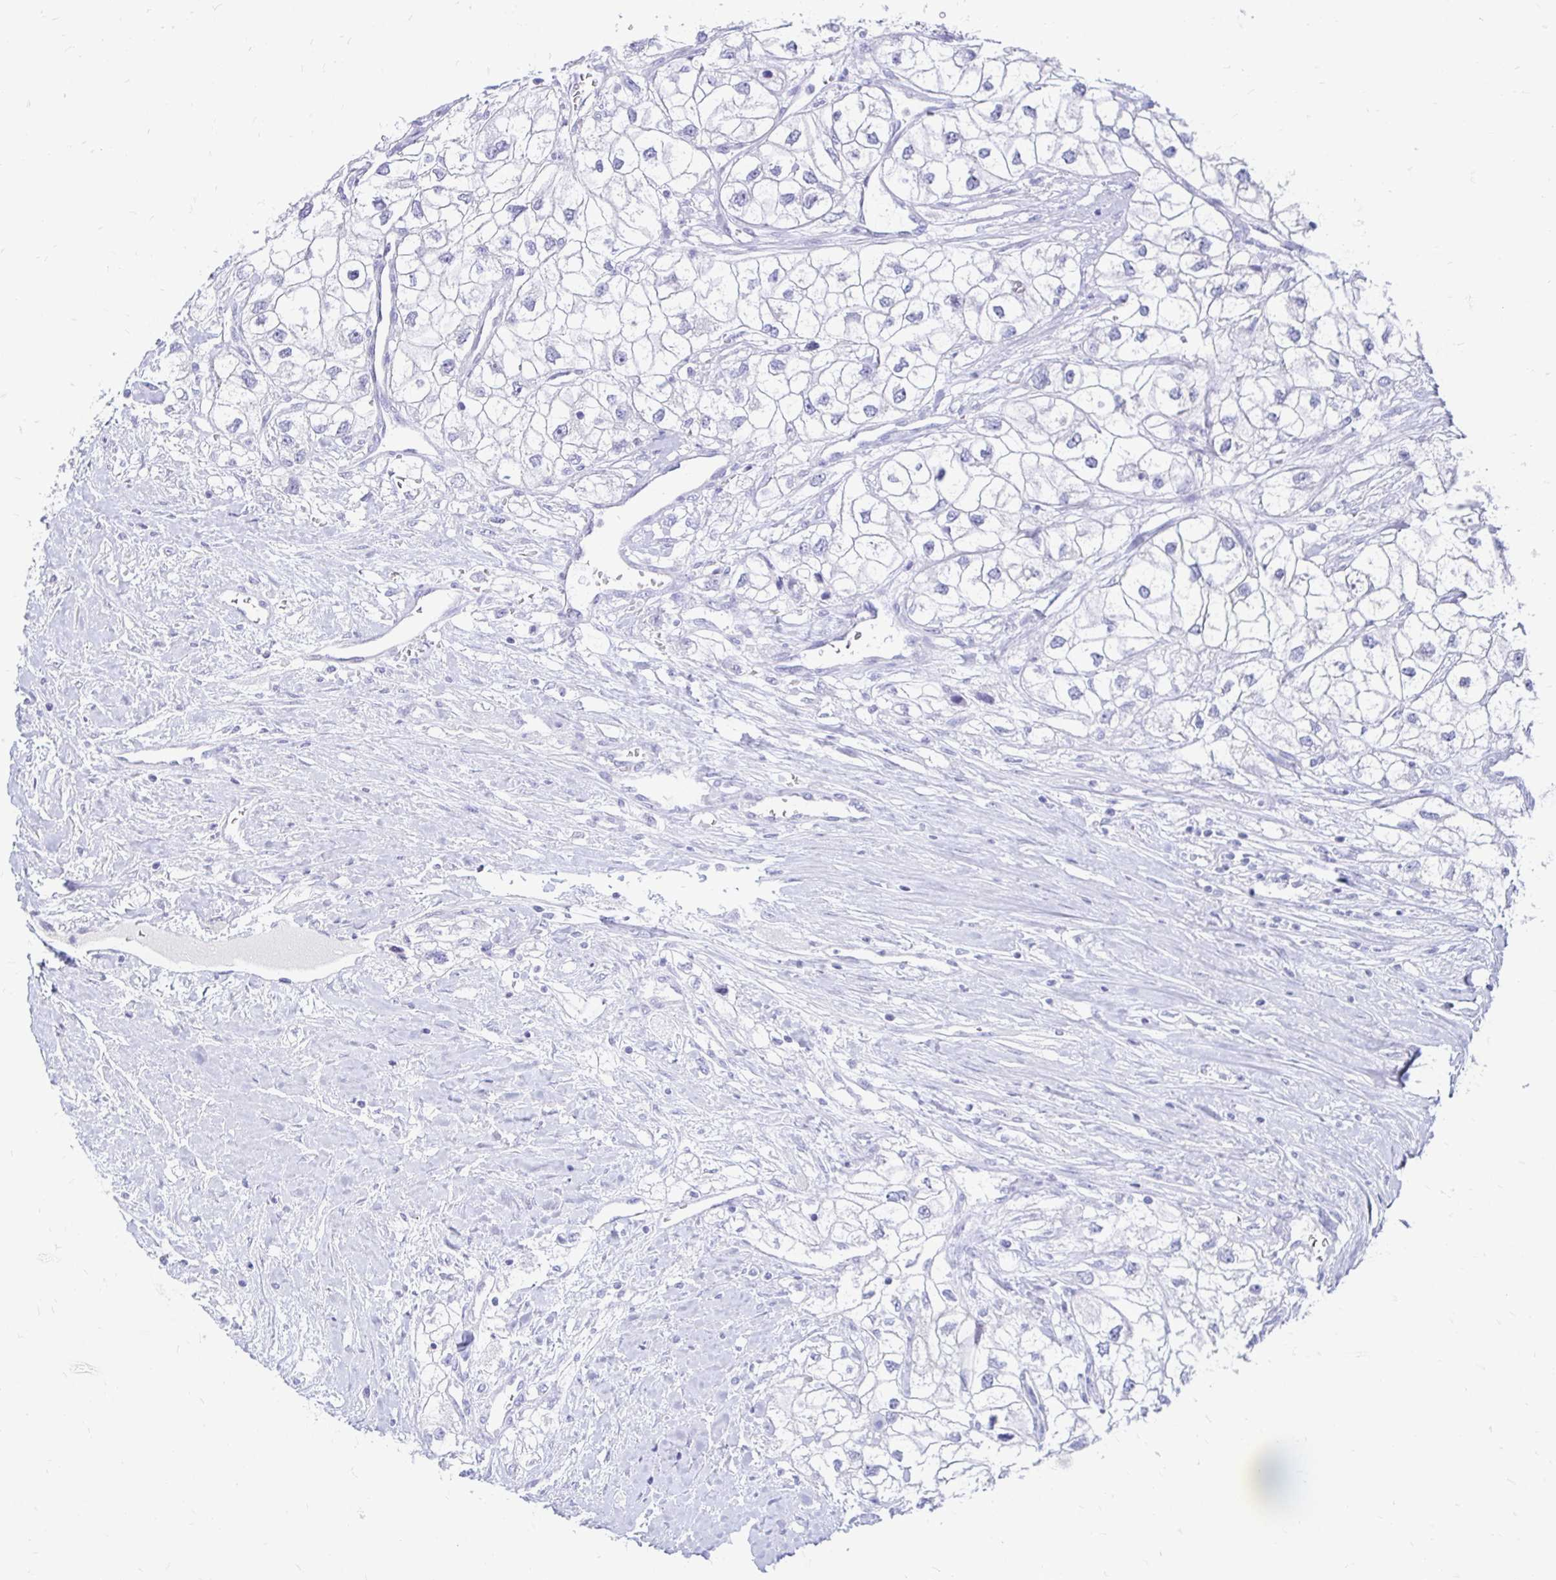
{"staining": {"intensity": "negative", "quantity": "none", "location": "none"}, "tissue": "renal cancer", "cell_type": "Tumor cells", "image_type": "cancer", "snomed": [{"axis": "morphology", "description": "Adenocarcinoma, NOS"}, {"axis": "topography", "description": "Kidney"}], "caption": "DAB (3,3'-diaminobenzidine) immunohistochemical staining of renal cancer (adenocarcinoma) demonstrates no significant positivity in tumor cells. The staining was performed using DAB to visualize the protein expression in brown, while the nuclei were stained in blue with hematoxylin (Magnification: 20x).", "gene": "PEG10", "patient": {"sex": "male", "age": 59}}